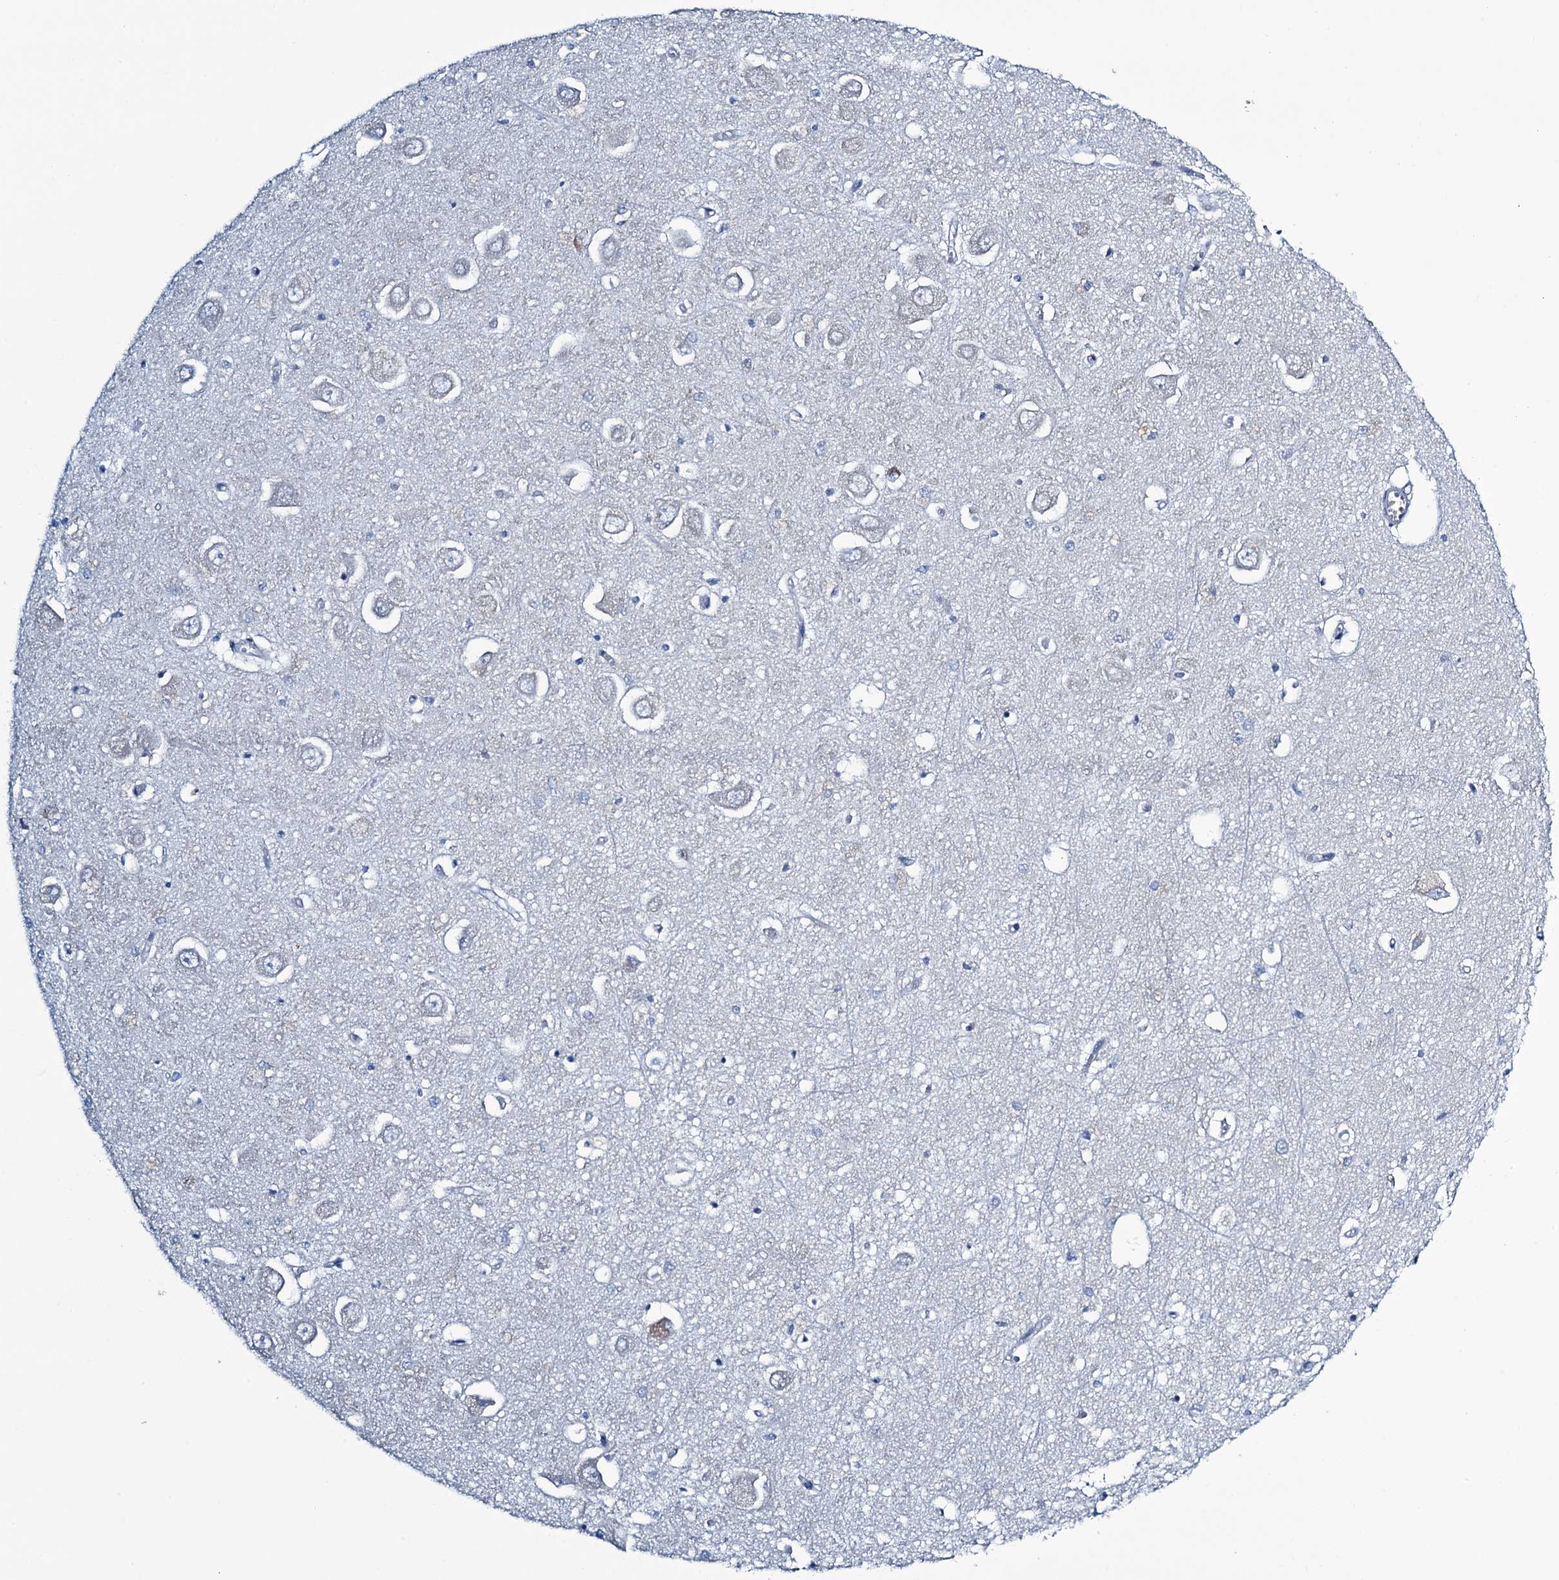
{"staining": {"intensity": "negative", "quantity": "none", "location": "none"}, "tissue": "hippocampus", "cell_type": "Glial cells", "image_type": "normal", "snomed": [{"axis": "morphology", "description": "Normal tissue, NOS"}, {"axis": "topography", "description": "Hippocampus"}], "caption": "Immunohistochemical staining of unremarkable hippocampus displays no significant expression in glial cells.", "gene": "C10orf88", "patient": {"sex": "male", "age": 70}}